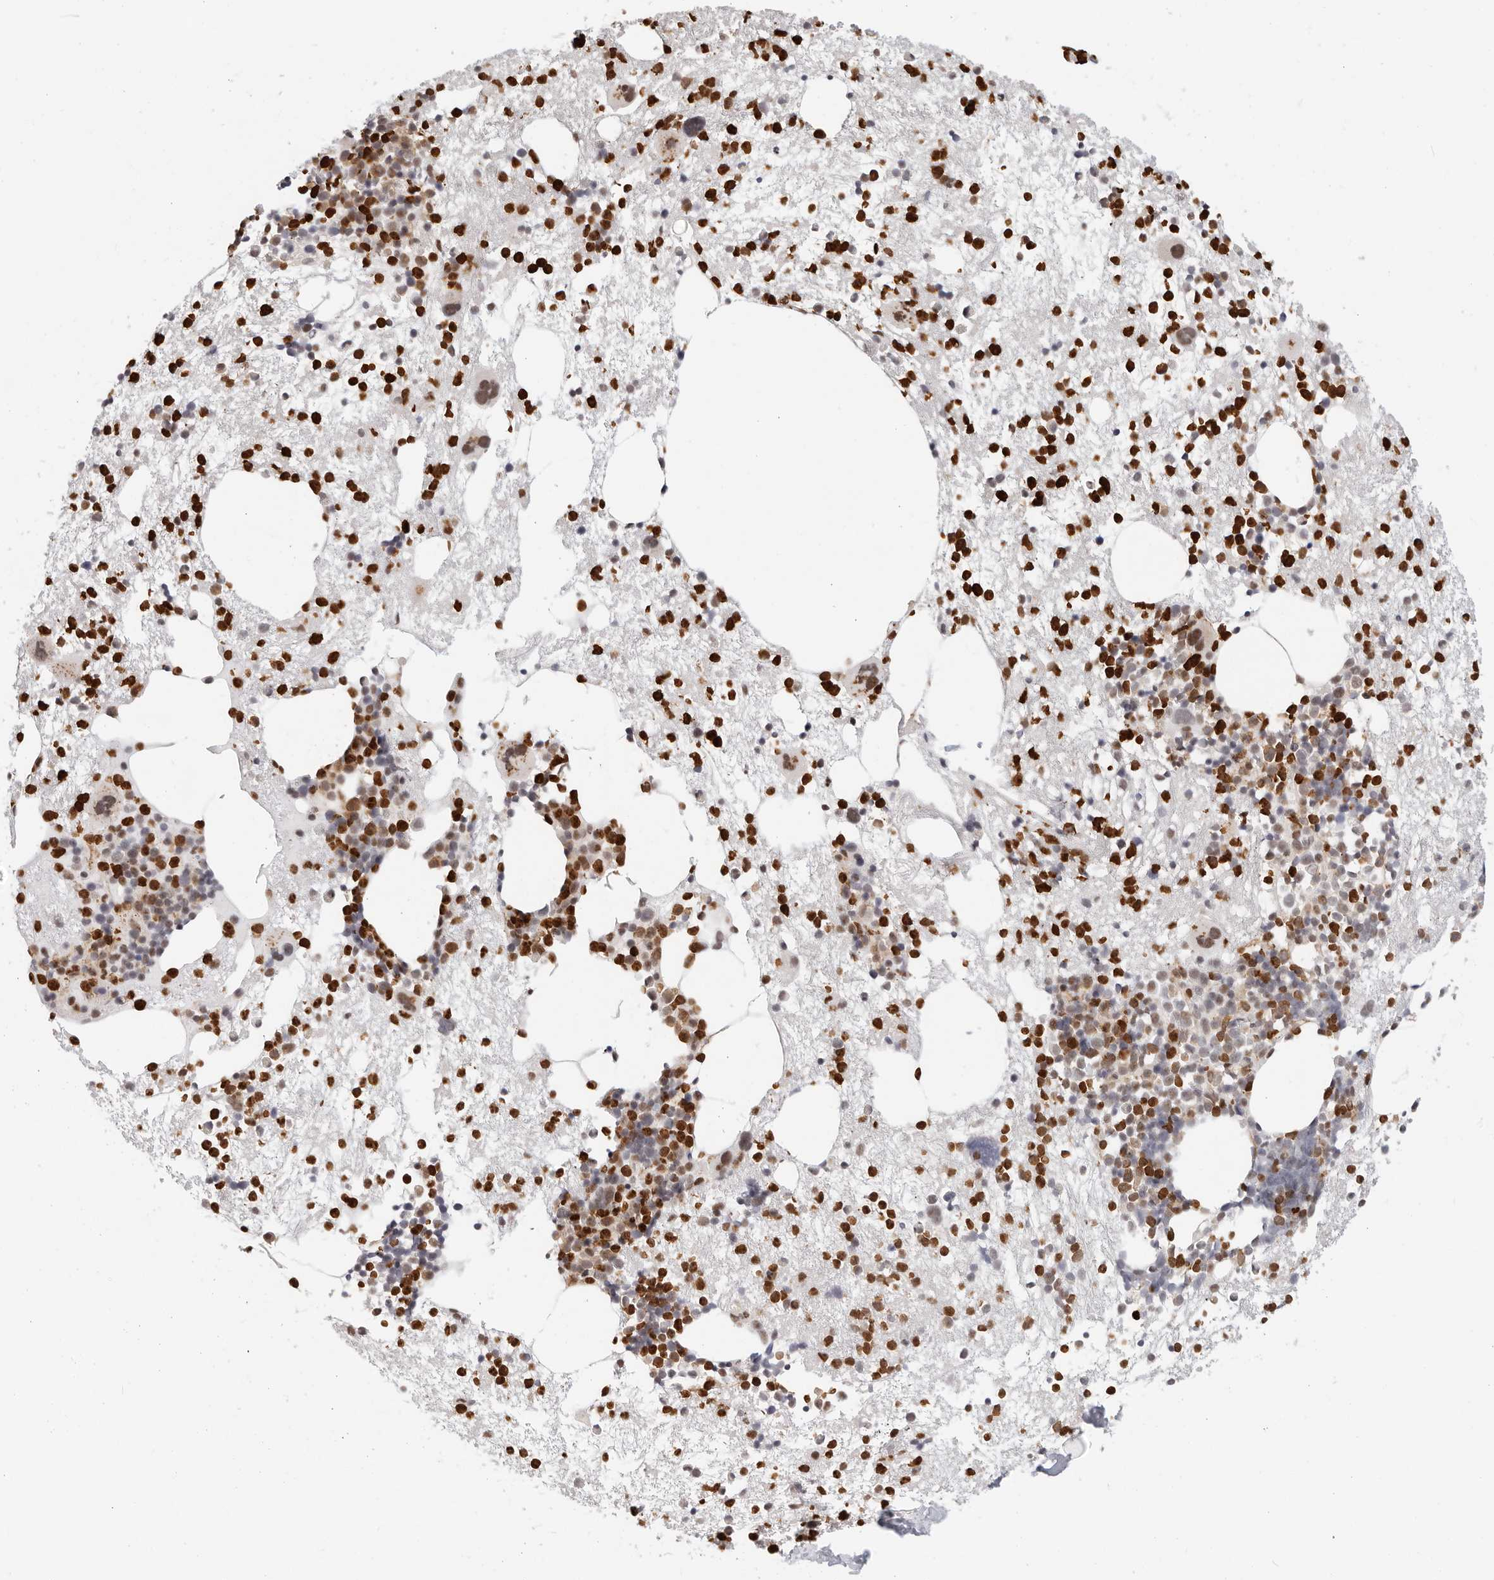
{"staining": {"intensity": "strong", "quantity": "25%-75%", "location": "cytoplasmic/membranous"}, "tissue": "bone marrow", "cell_type": "Hematopoietic cells", "image_type": "normal", "snomed": [{"axis": "morphology", "description": "Normal tissue, NOS"}, {"axis": "topography", "description": "Bone marrow"}], "caption": "Benign bone marrow demonstrates strong cytoplasmic/membranous expression in approximately 25%-75% of hematopoietic cells The staining was performed using DAB (3,3'-diaminobenzidine), with brown indicating positive protein expression. Nuclei are stained blue with hematoxylin..", "gene": "AFDN", "patient": {"sex": "male", "age": 54}}